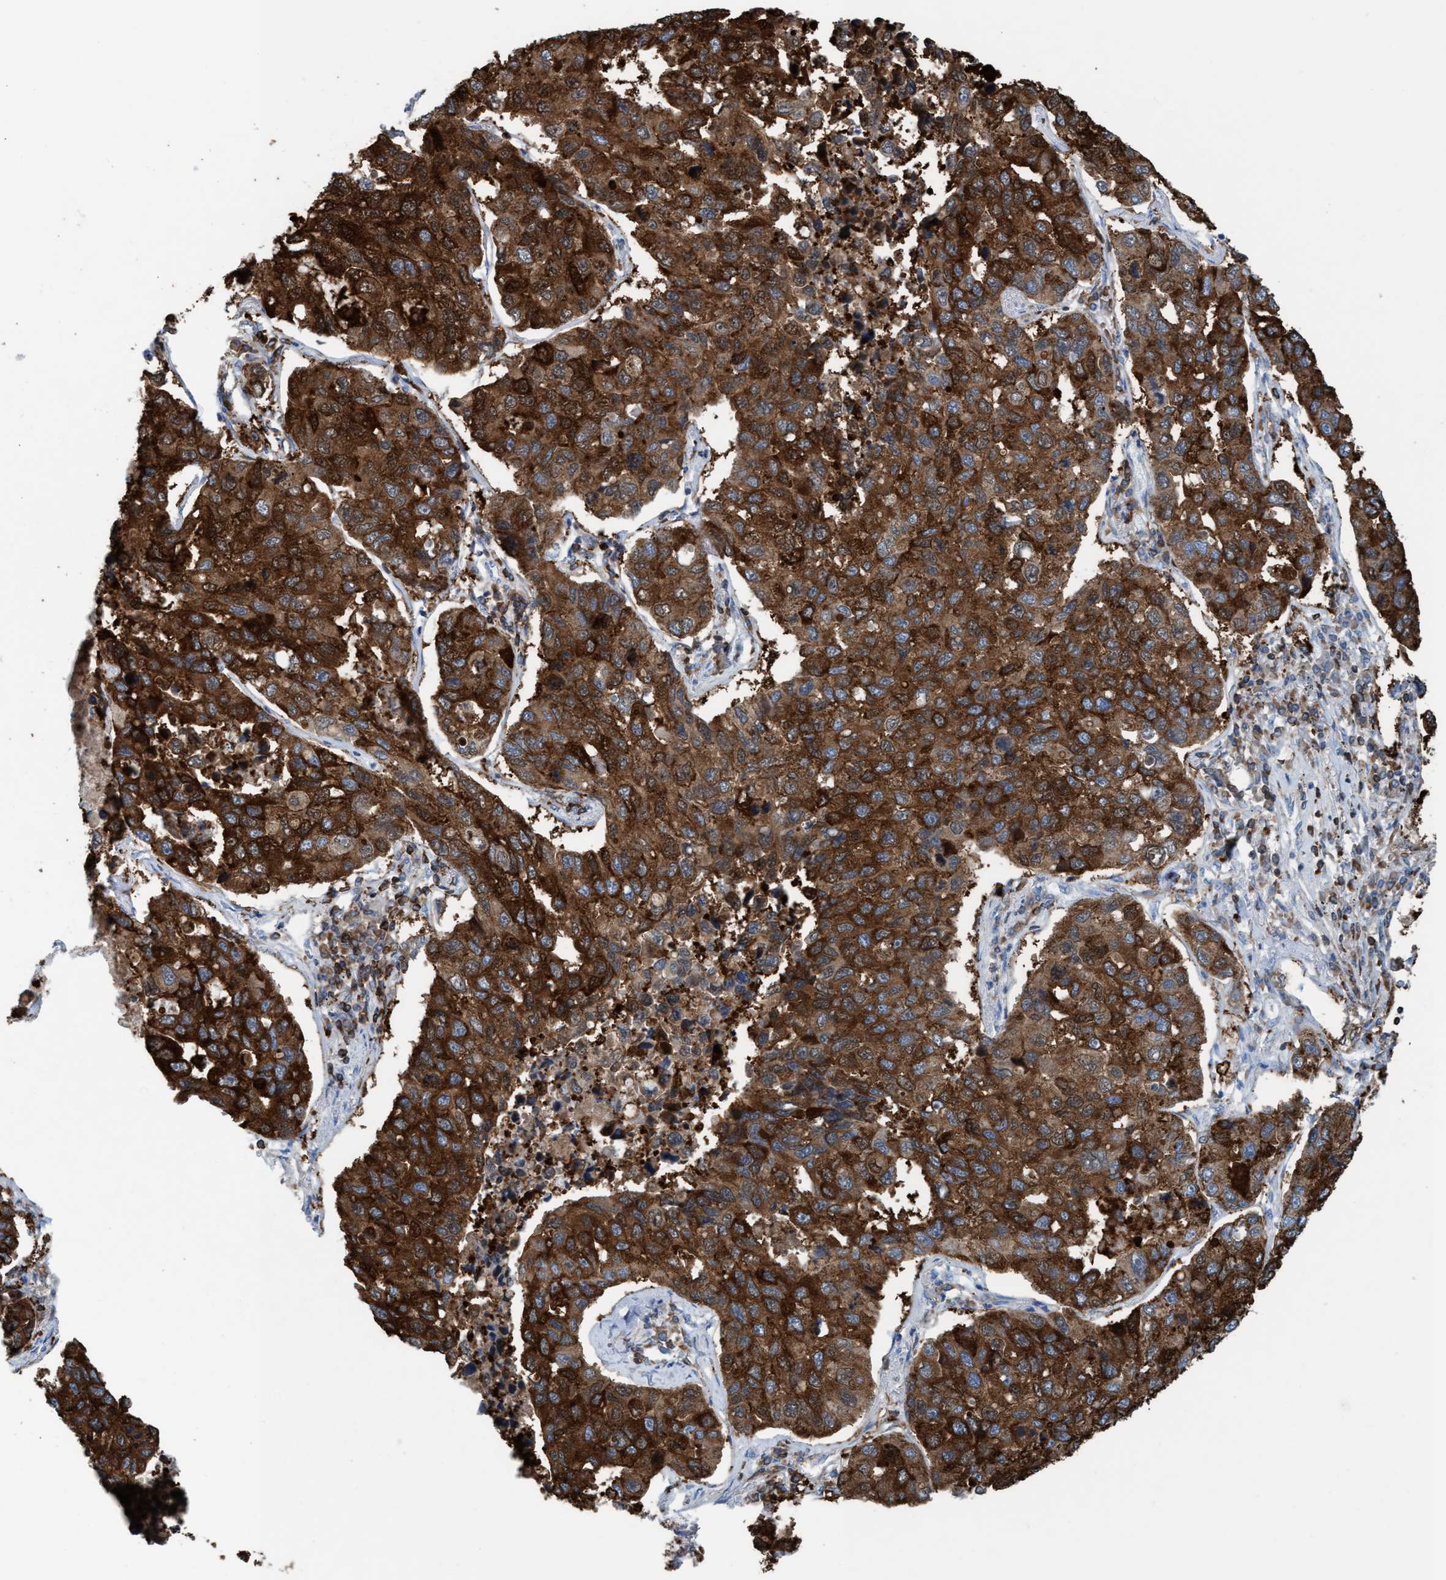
{"staining": {"intensity": "strong", "quantity": ">75%", "location": "cytoplasmic/membranous"}, "tissue": "lung cancer", "cell_type": "Tumor cells", "image_type": "cancer", "snomed": [{"axis": "morphology", "description": "Adenocarcinoma, NOS"}, {"axis": "topography", "description": "Lung"}], "caption": "Strong cytoplasmic/membranous expression is identified in about >75% of tumor cells in adenocarcinoma (lung).", "gene": "EZR", "patient": {"sex": "male", "age": 64}}